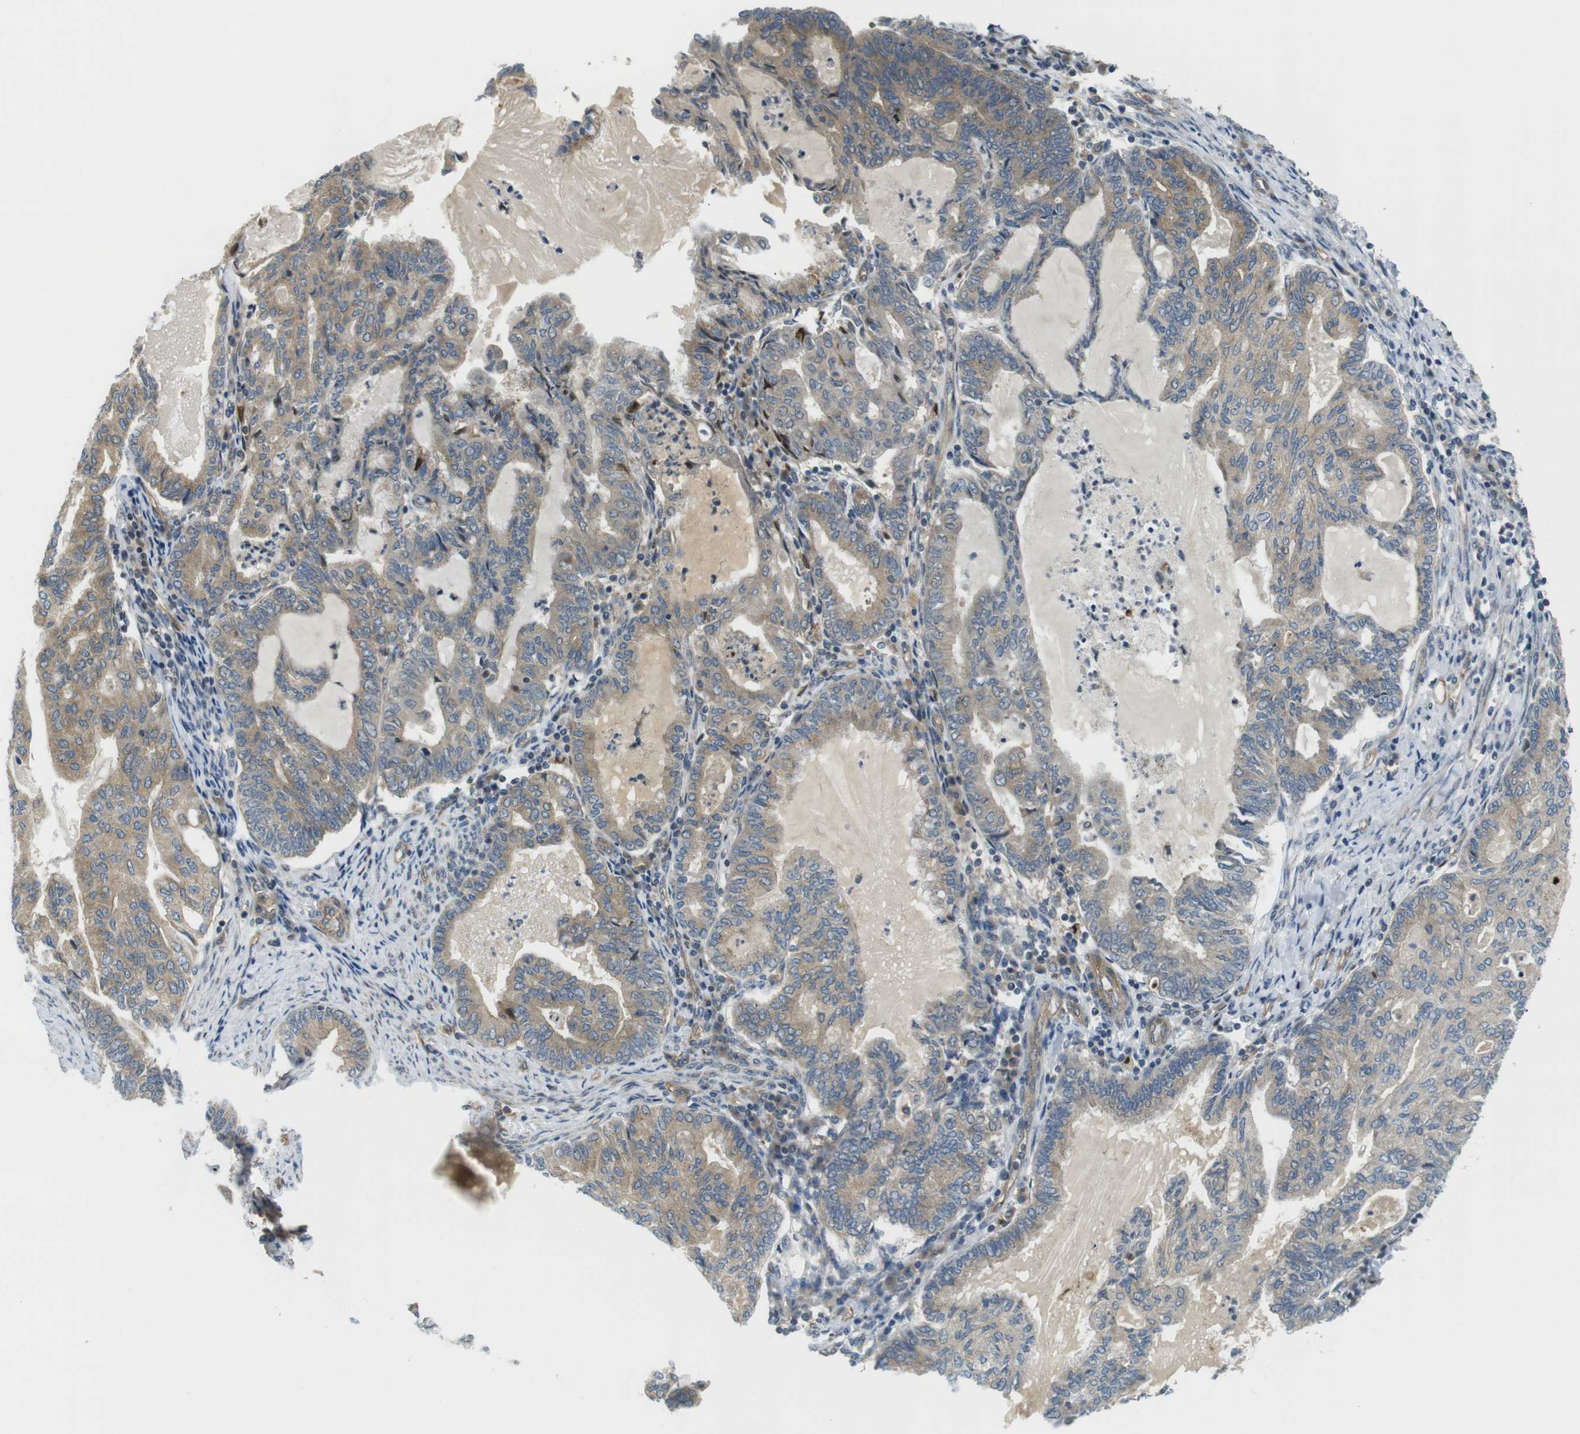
{"staining": {"intensity": "moderate", "quantity": ">75%", "location": "cytoplasmic/membranous"}, "tissue": "endometrial cancer", "cell_type": "Tumor cells", "image_type": "cancer", "snomed": [{"axis": "morphology", "description": "Adenocarcinoma, NOS"}, {"axis": "topography", "description": "Endometrium"}], "caption": "Adenocarcinoma (endometrial) stained with a protein marker reveals moderate staining in tumor cells.", "gene": "TSC1", "patient": {"sex": "female", "age": 86}}